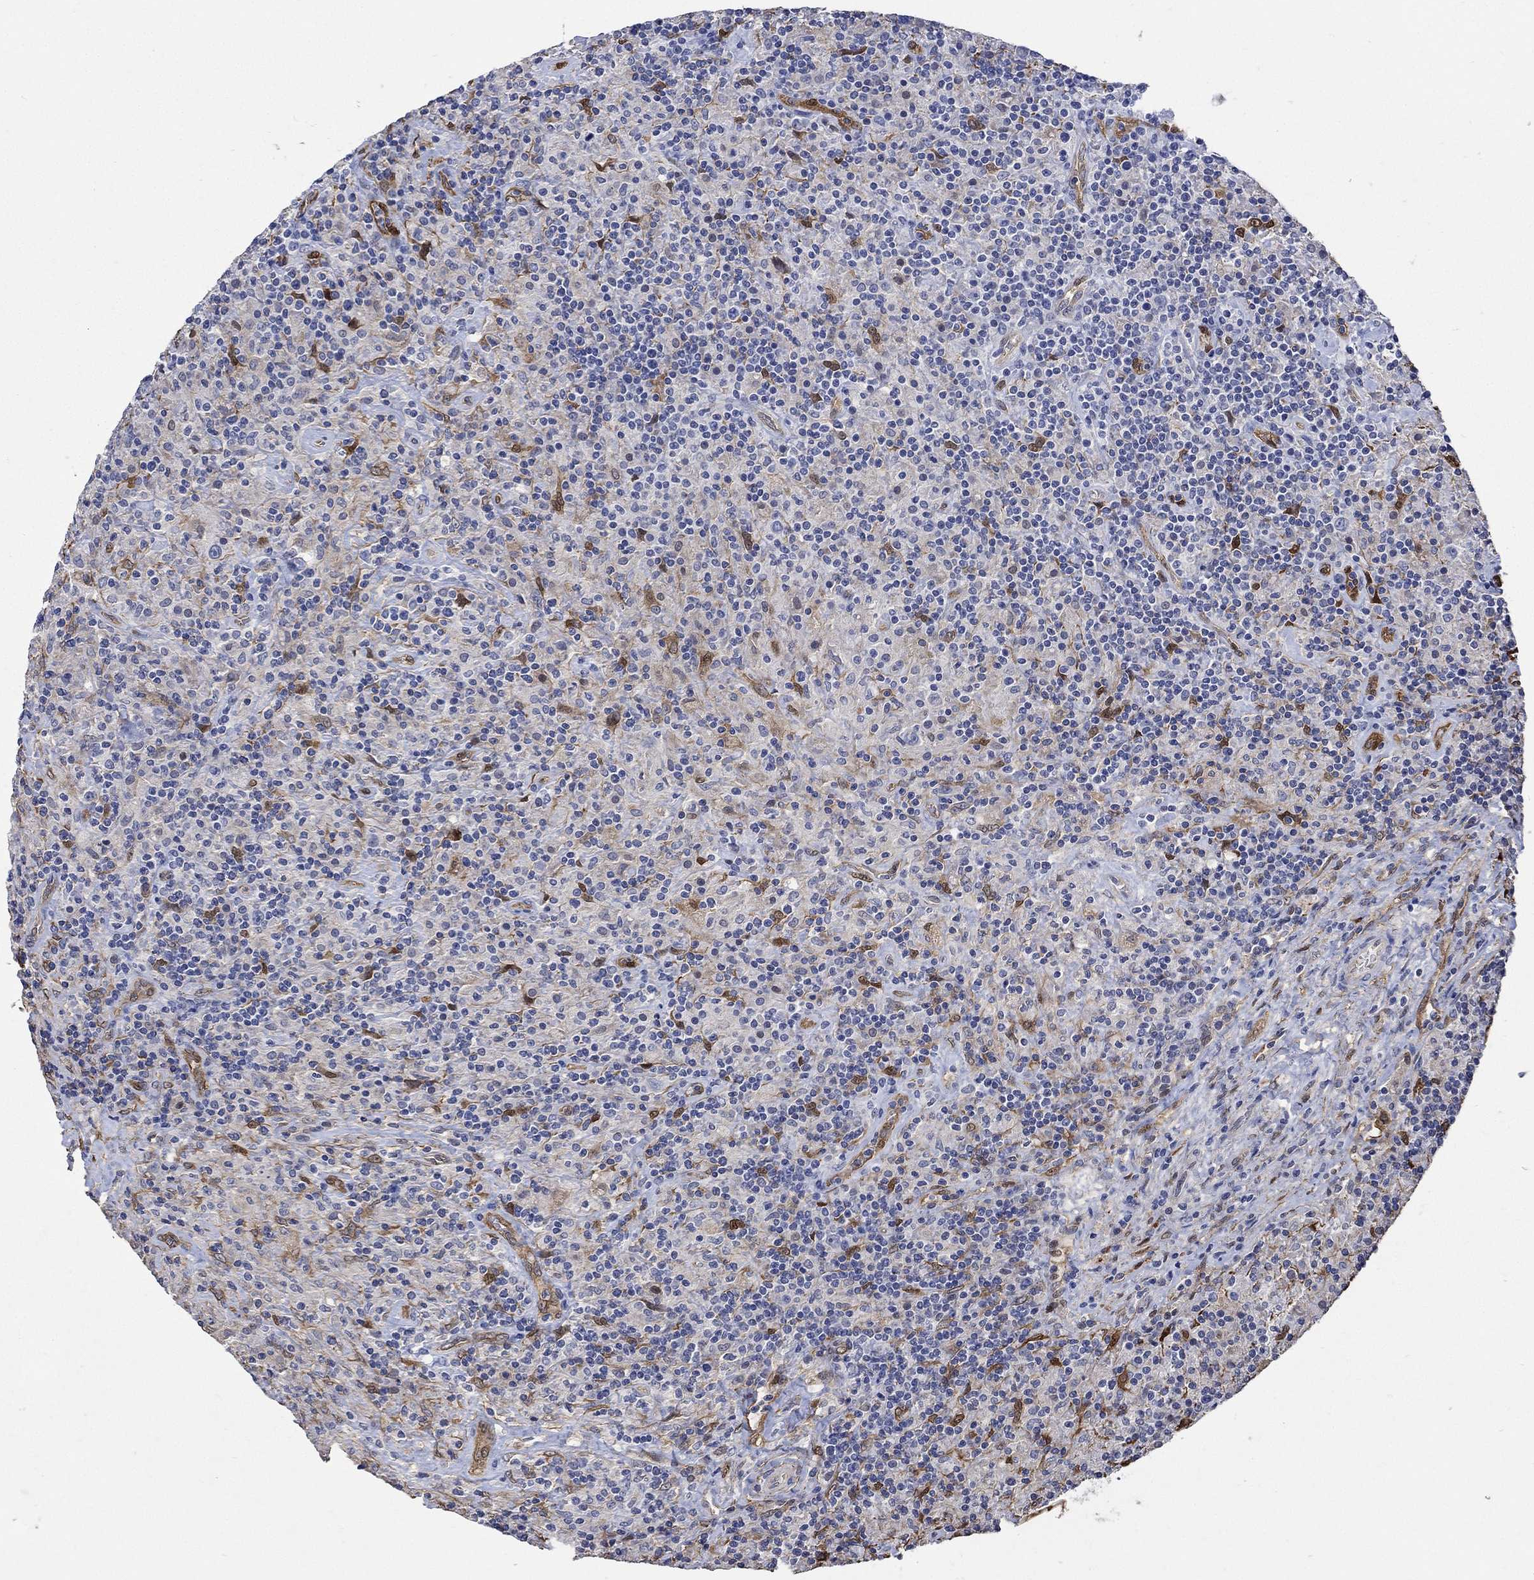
{"staining": {"intensity": "negative", "quantity": "none", "location": "none"}, "tissue": "lymphoma", "cell_type": "Tumor cells", "image_type": "cancer", "snomed": [{"axis": "morphology", "description": "Hodgkin's disease, NOS"}, {"axis": "topography", "description": "Lymph node"}], "caption": "Lymphoma stained for a protein using IHC demonstrates no expression tumor cells.", "gene": "TGM2", "patient": {"sex": "male", "age": 70}}